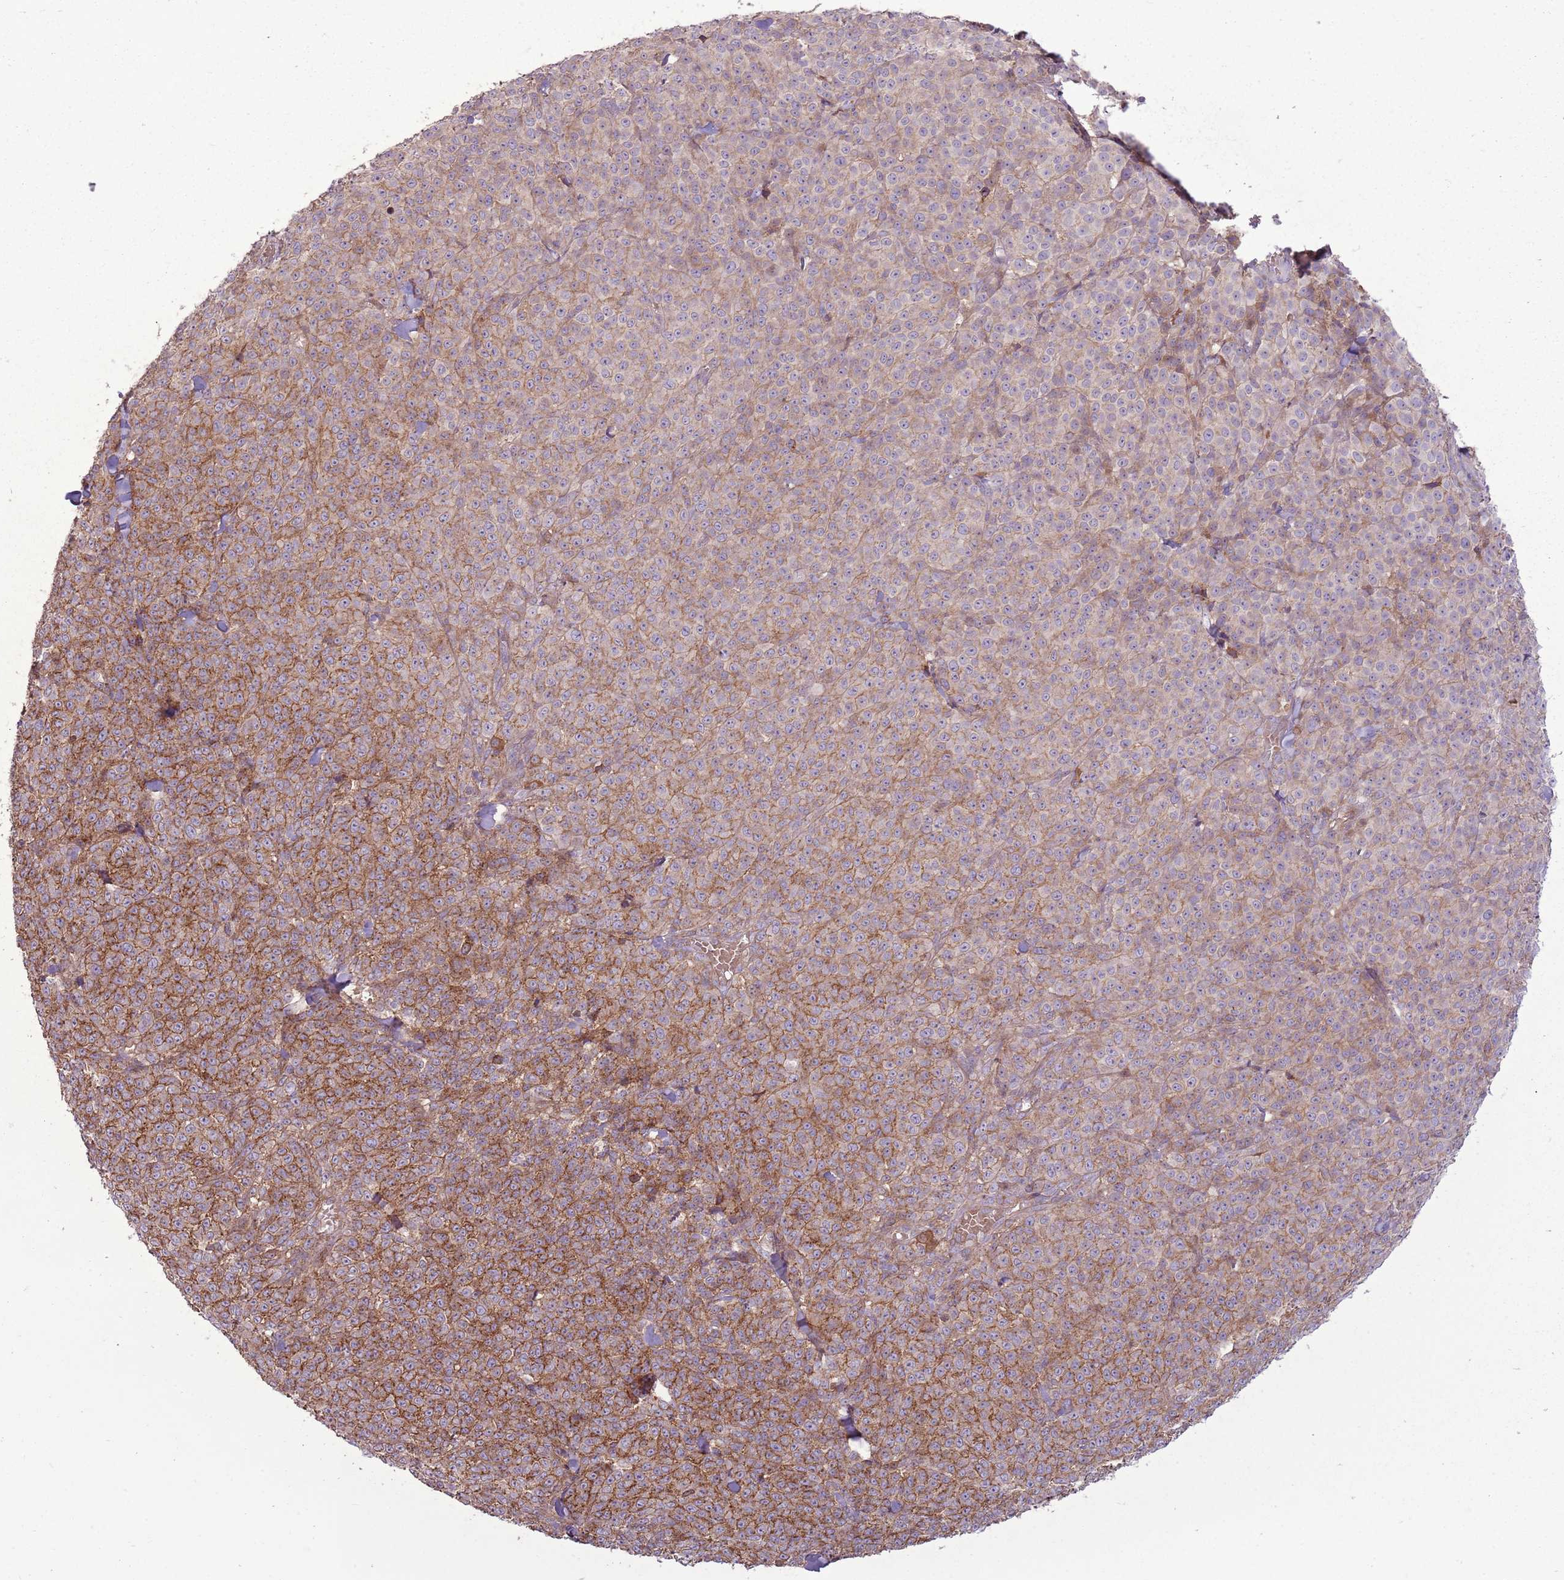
{"staining": {"intensity": "moderate", "quantity": "25%-75%", "location": "cytoplasmic/membranous"}, "tissue": "melanoma", "cell_type": "Tumor cells", "image_type": "cancer", "snomed": [{"axis": "morphology", "description": "Normal tissue, NOS"}, {"axis": "morphology", "description": "Malignant melanoma, NOS"}, {"axis": "topography", "description": "Skin"}], "caption": "Moderate cytoplasmic/membranous positivity is seen in about 25%-75% of tumor cells in malignant melanoma. (brown staining indicates protein expression, while blue staining denotes nuclei).", "gene": "ANKRD24", "patient": {"sex": "female", "age": 34}}